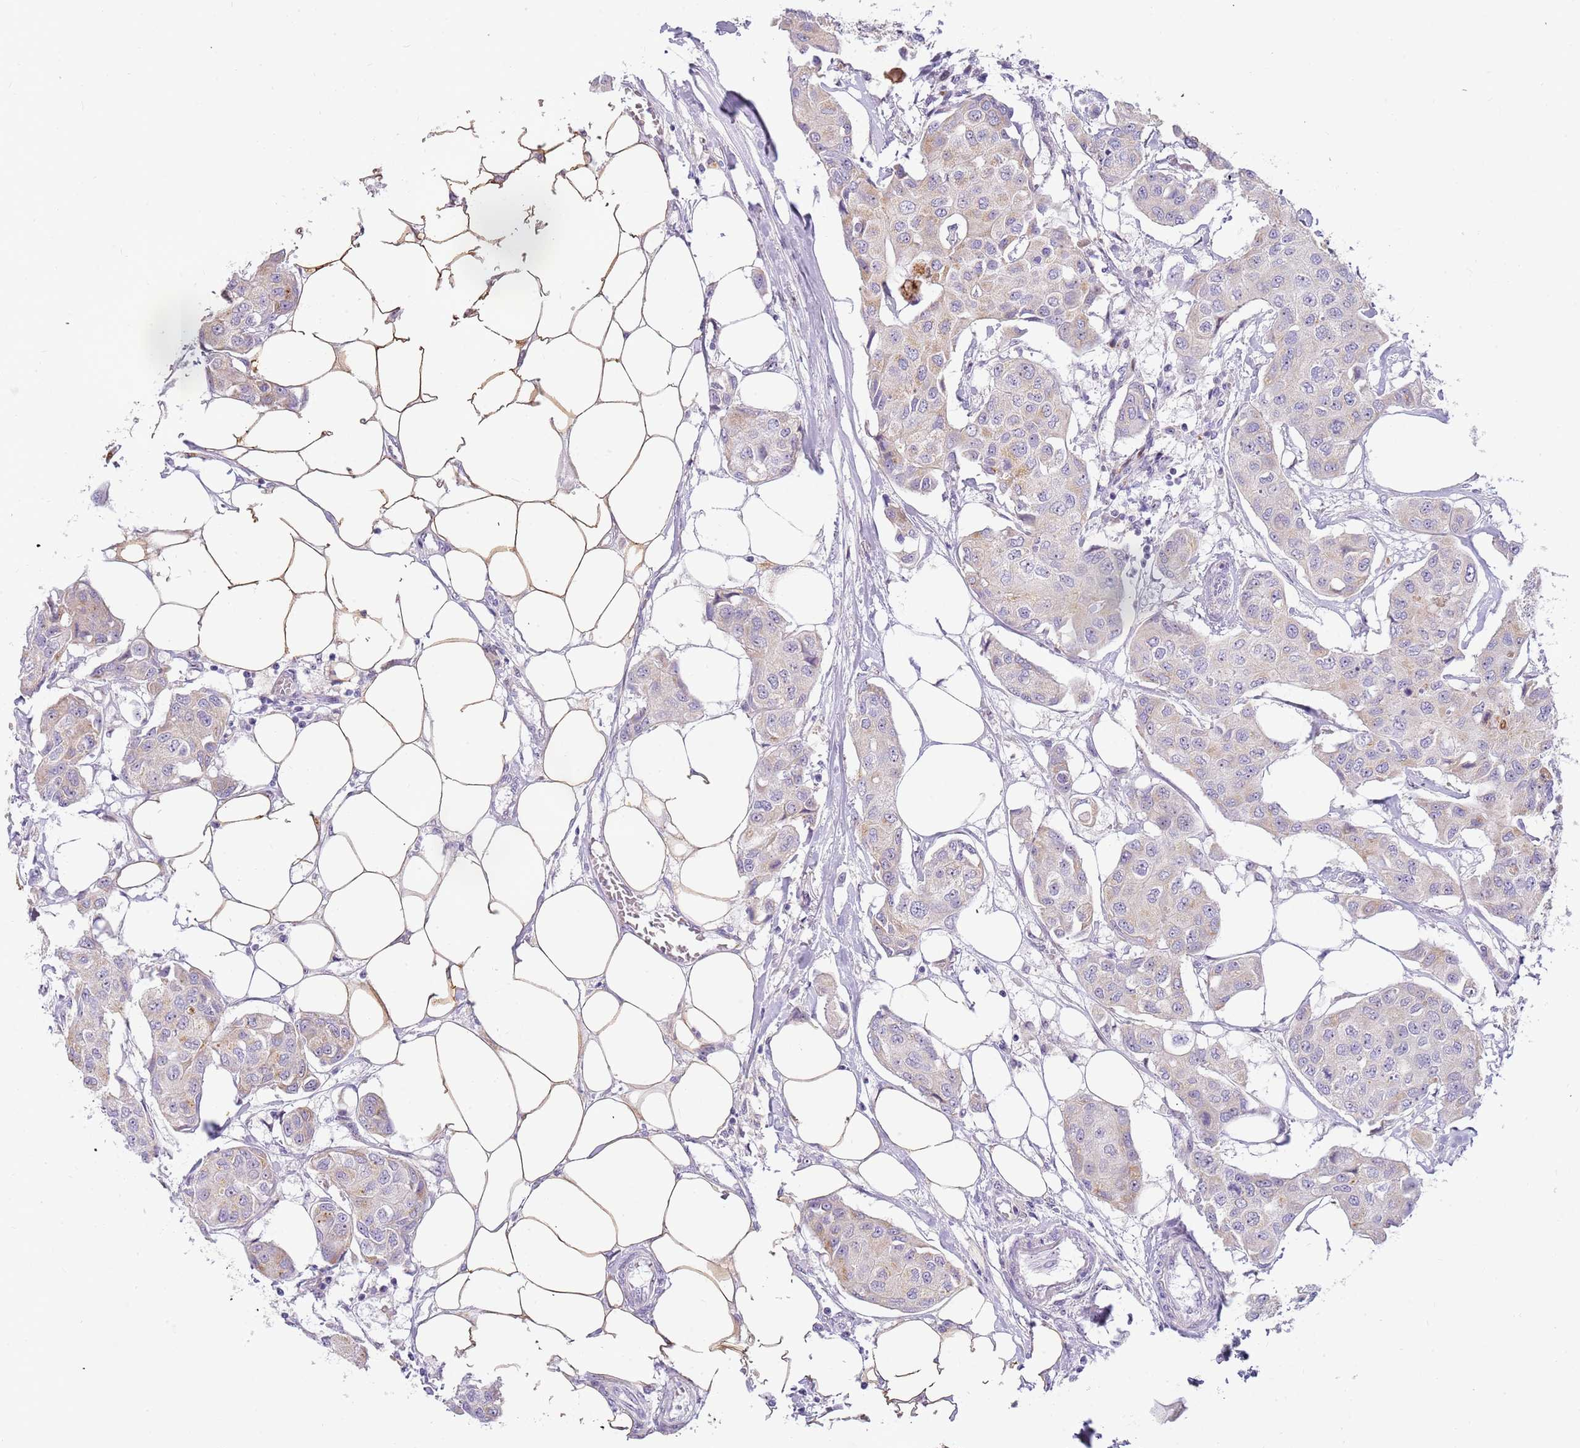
{"staining": {"intensity": "negative", "quantity": "none", "location": "none"}, "tissue": "breast cancer", "cell_type": "Tumor cells", "image_type": "cancer", "snomed": [{"axis": "morphology", "description": "Duct carcinoma"}, {"axis": "topography", "description": "Breast"}, {"axis": "topography", "description": "Lymph node"}], "caption": "The histopathology image displays no staining of tumor cells in breast infiltrating ductal carcinoma.", "gene": "DNAJA3", "patient": {"sex": "female", "age": 80}}